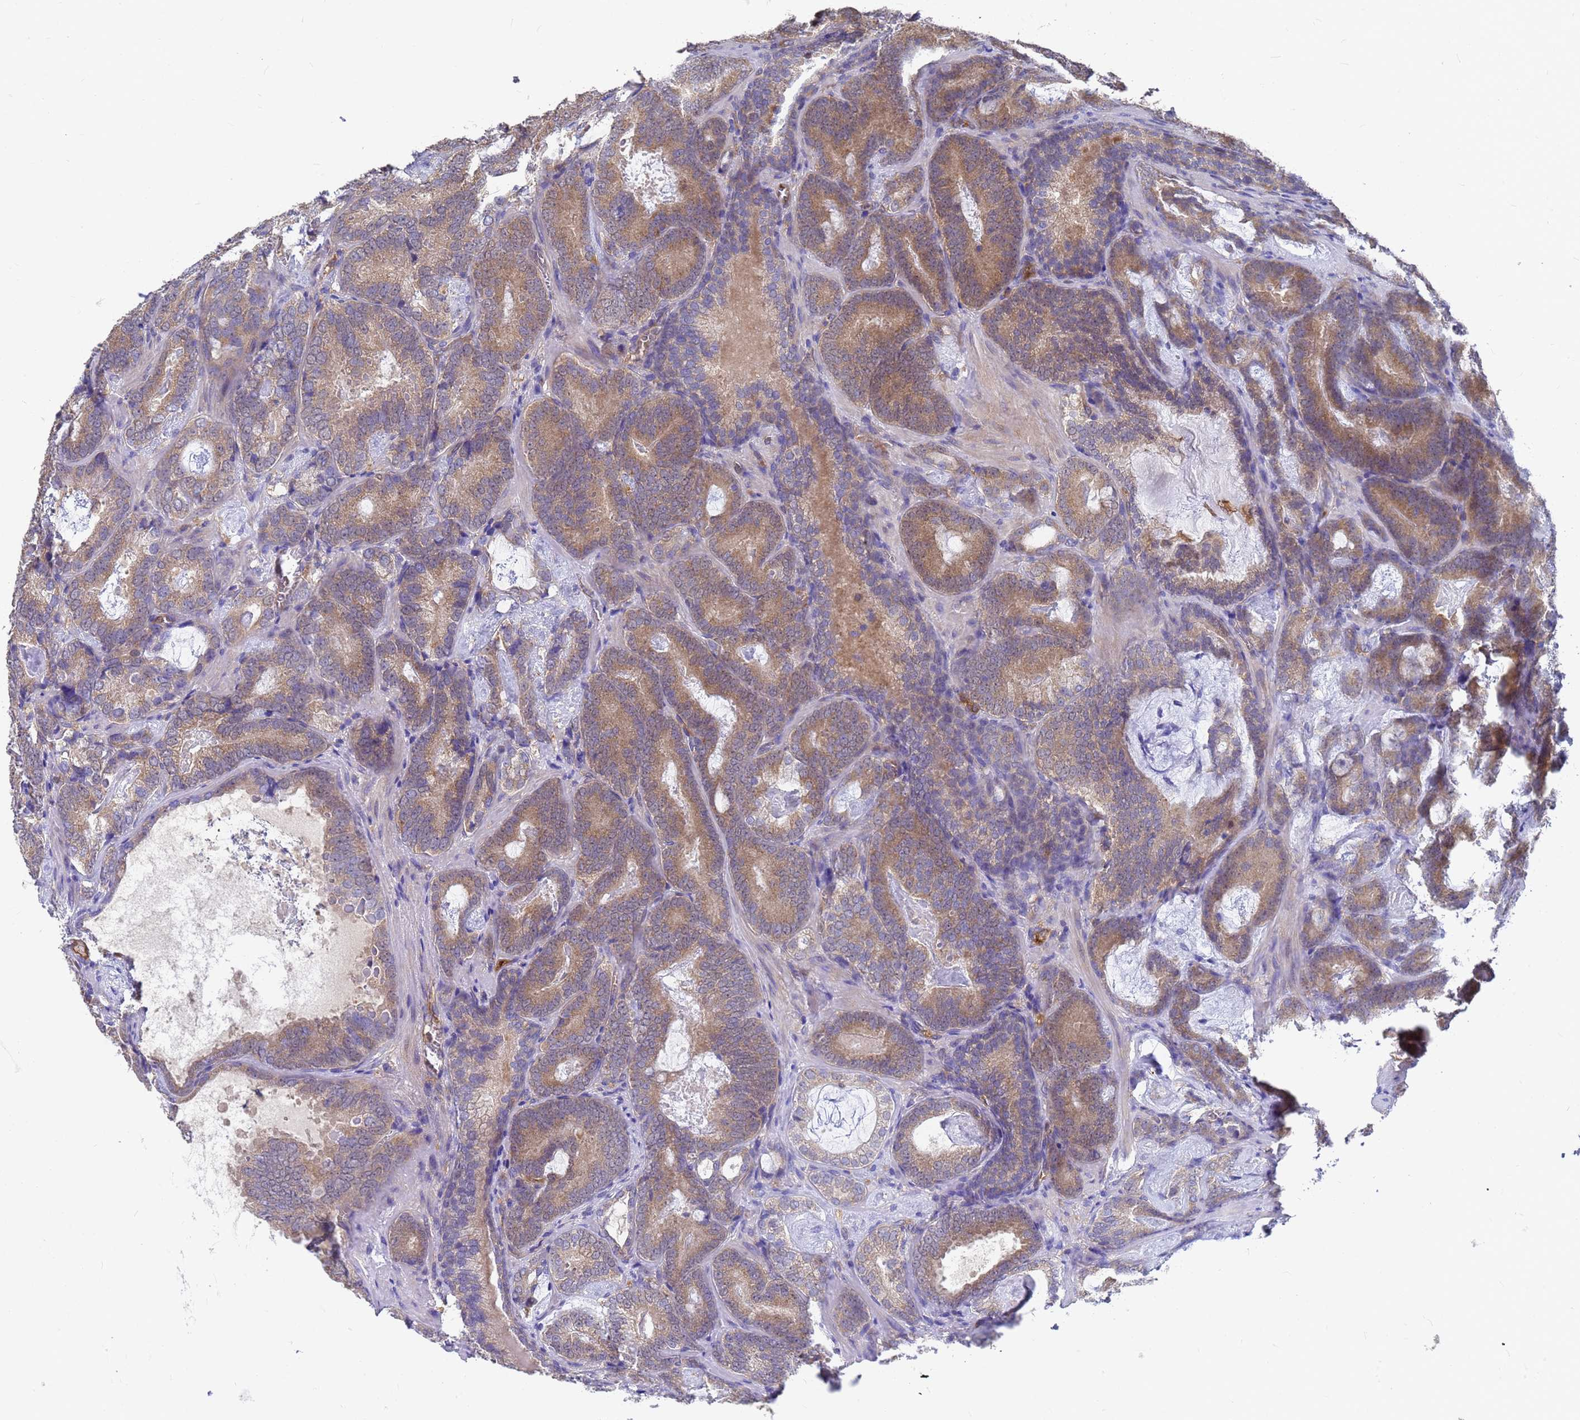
{"staining": {"intensity": "moderate", "quantity": ">75%", "location": "cytoplasmic/membranous"}, "tissue": "prostate cancer", "cell_type": "Tumor cells", "image_type": "cancer", "snomed": [{"axis": "morphology", "description": "Adenocarcinoma, Low grade"}, {"axis": "topography", "description": "Prostate"}], "caption": "Human prostate cancer stained with a protein marker reveals moderate staining in tumor cells.", "gene": "SLC35E2B", "patient": {"sex": "male", "age": 60}}